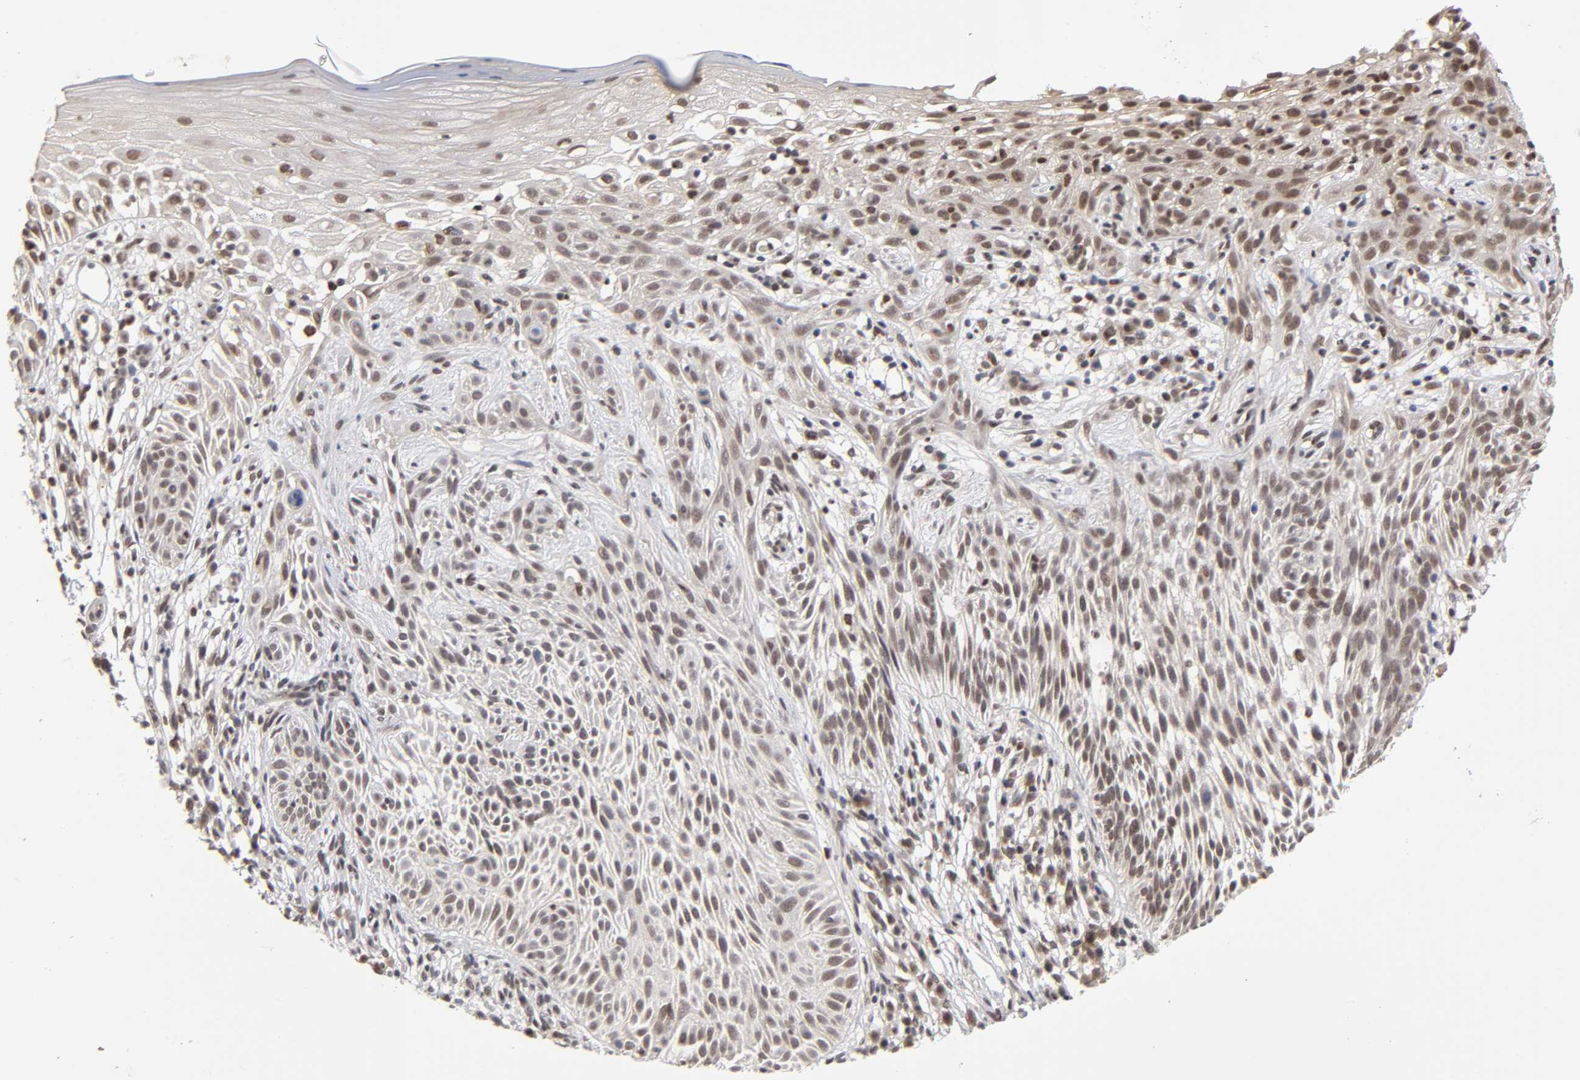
{"staining": {"intensity": "moderate", "quantity": ">75%", "location": "nuclear"}, "tissue": "skin cancer", "cell_type": "Tumor cells", "image_type": "cancer", "snomed": [{"axis": "morphology", "description": "Normal tissue, NOS"}, {"axis": "morphology", "description": "Basal cell carcinoma"}, {"axis": "topography", "description": "Skin"}], "caption": "IHC image of basal cell carcinoma (skin) stained for a protein (brown), which exhibits medium levels of moderate nuclear positivity in about >75% of tumor cells.", "gene": "EP300", "patient": {"sex": "female", "age": 69}}